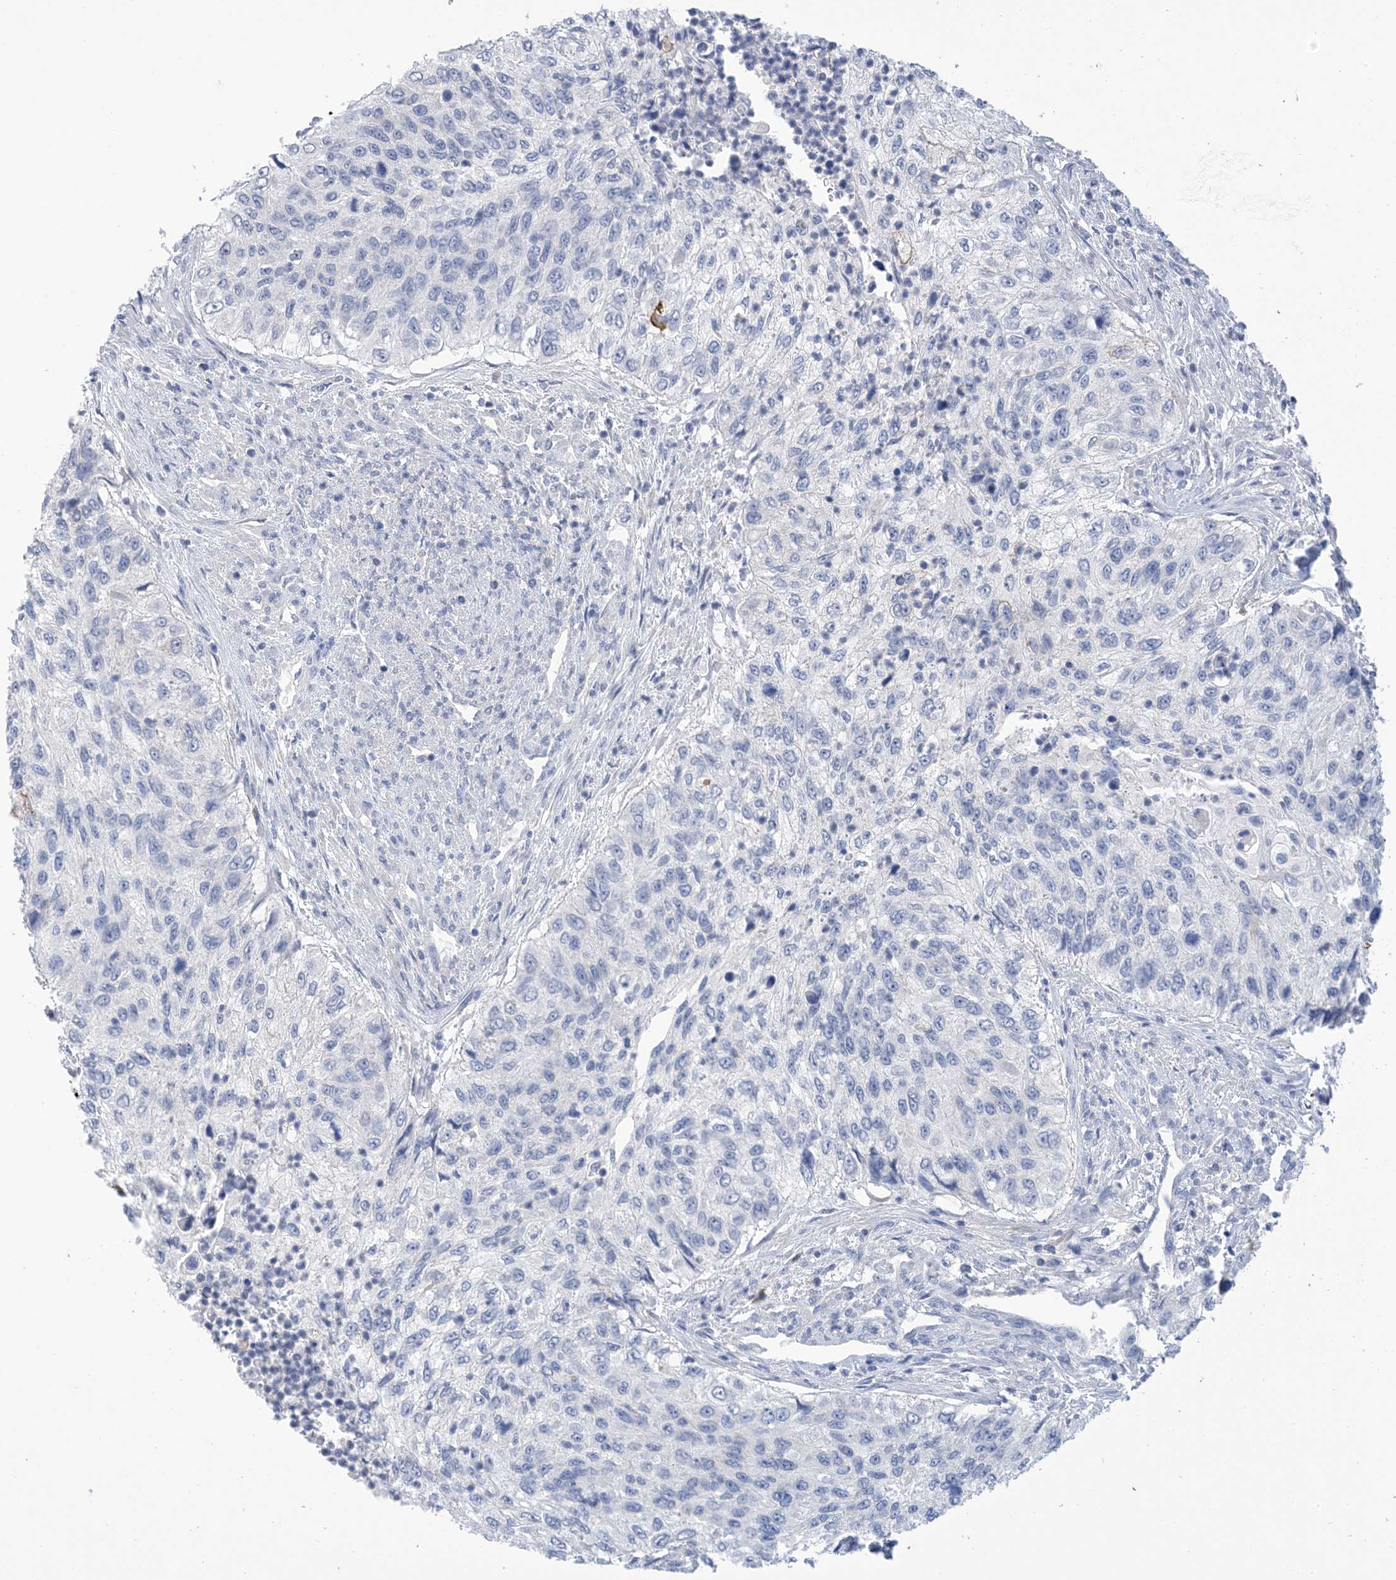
{"staining": {"intensity": "negative", "quantity": "none", "location": "none"}, "tissue": "urothelial cancer", "cell_type": "Tumor cells", "image_type": "cancer", "snomed": [{"axis": "morphology", "description": "Urothelial carcinoma, High grade"}, {"axis": "topography", "description": "Urinary bladder"}], "caption": "An image of human high-grade urothelial carcinoma is negative for staining in tumor cells.", "gene": "DSC3", "patient": {"sex": "female", "age": 60}}